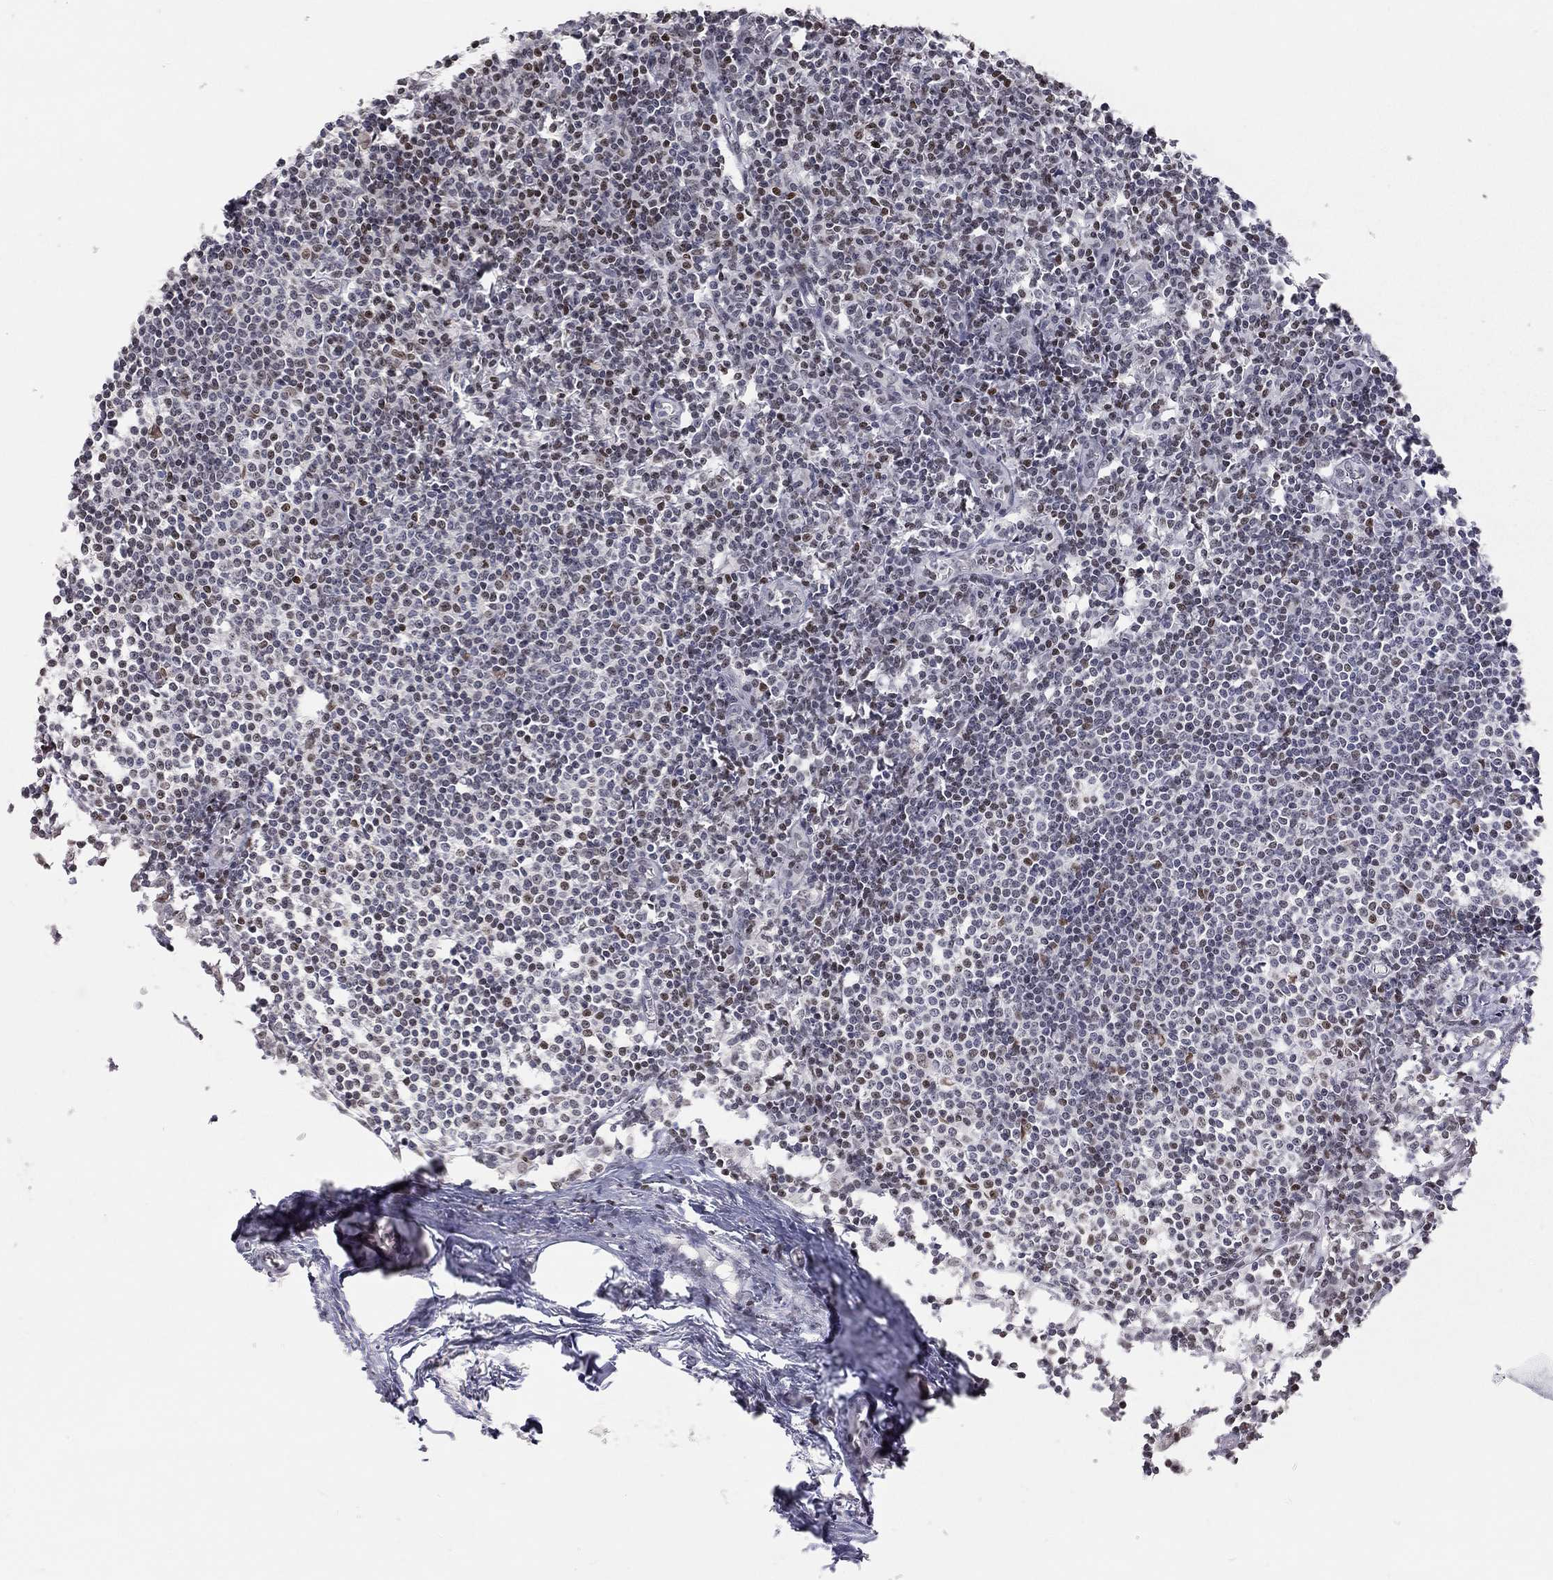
{"staining": {"intensity": "strong", "quantity": "<25%", "location": "nuclear"}, "tissue": "lymph node", "cell_type": "Germinal center cells", "image_type": "normal", "snomed": [{"axis": "morphology", "description": "Normal tissue, NOS"}, {"axis": "topography", "description": "Lymph node"}], "caption": "IHC histopathology image of unremarkable lymph node: human lymph node stained using immunohistochemistry shows medium levels of strong protein expression localized specifically in the nuclear of germinal center cells, appearing as a nuclear brown color.", "gene": "H2AX", "patient": {"sex": "male", "age": 59}}